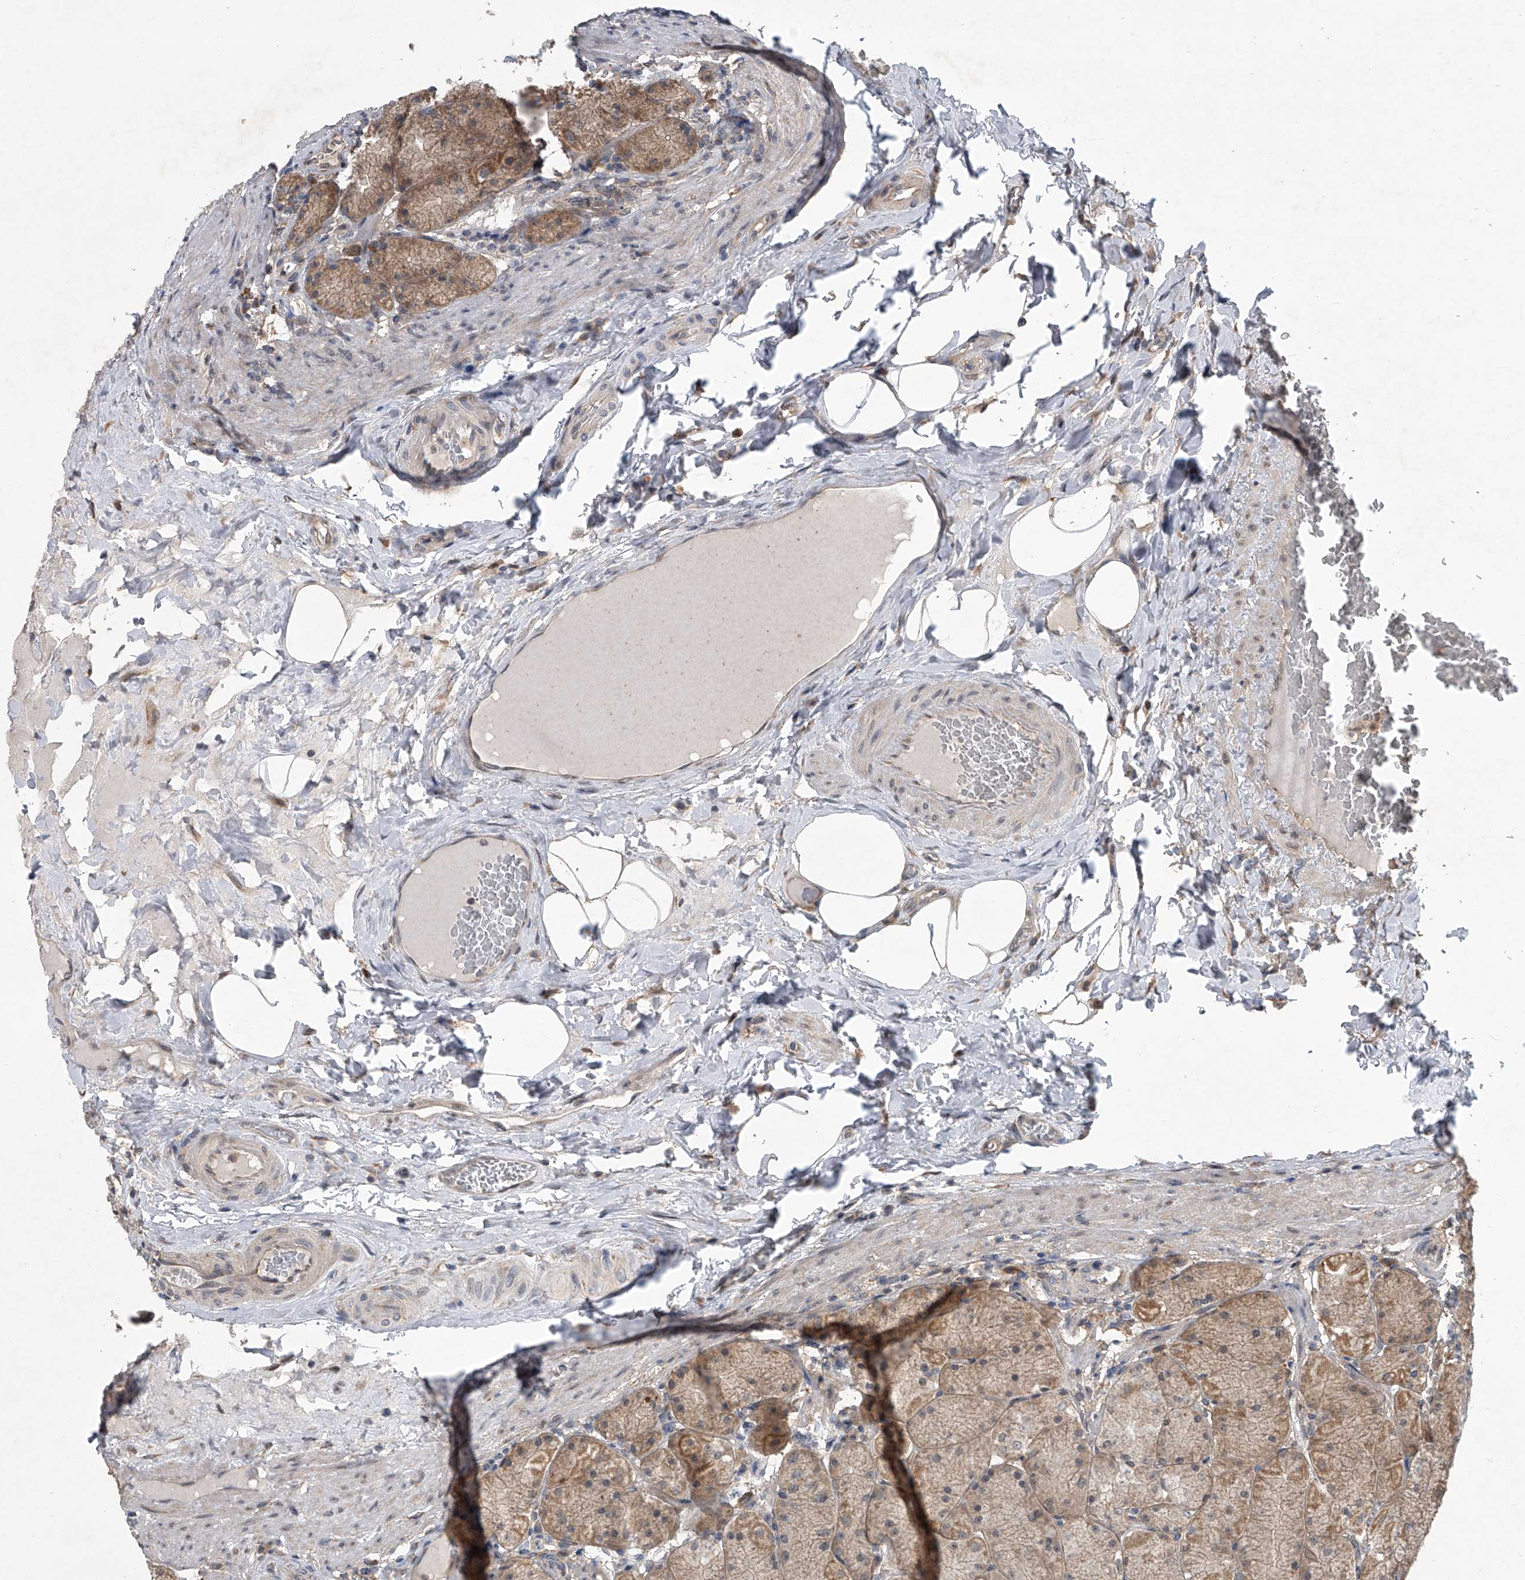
{"staining": {"intensity": "moderate", "quantity": ">75%", "location": "cytoplasmic/membranous"}, "tissue": "stomach", "cell_type": "Glandular cells", "image_type": "normal", "snomed": [{"axis": "morphology", "description": "Normal tissue, NOS"}, {"axis": "topography", "description": "Stomach, upper"}], "caption": "IHC of unremarkable stomach exhibits medium levels of moderate cytoplasmic/membranous expression in about >75% of glandular cells.", "gene": "GEMIN8", "patient": {"sex": "female", "age": 56}}